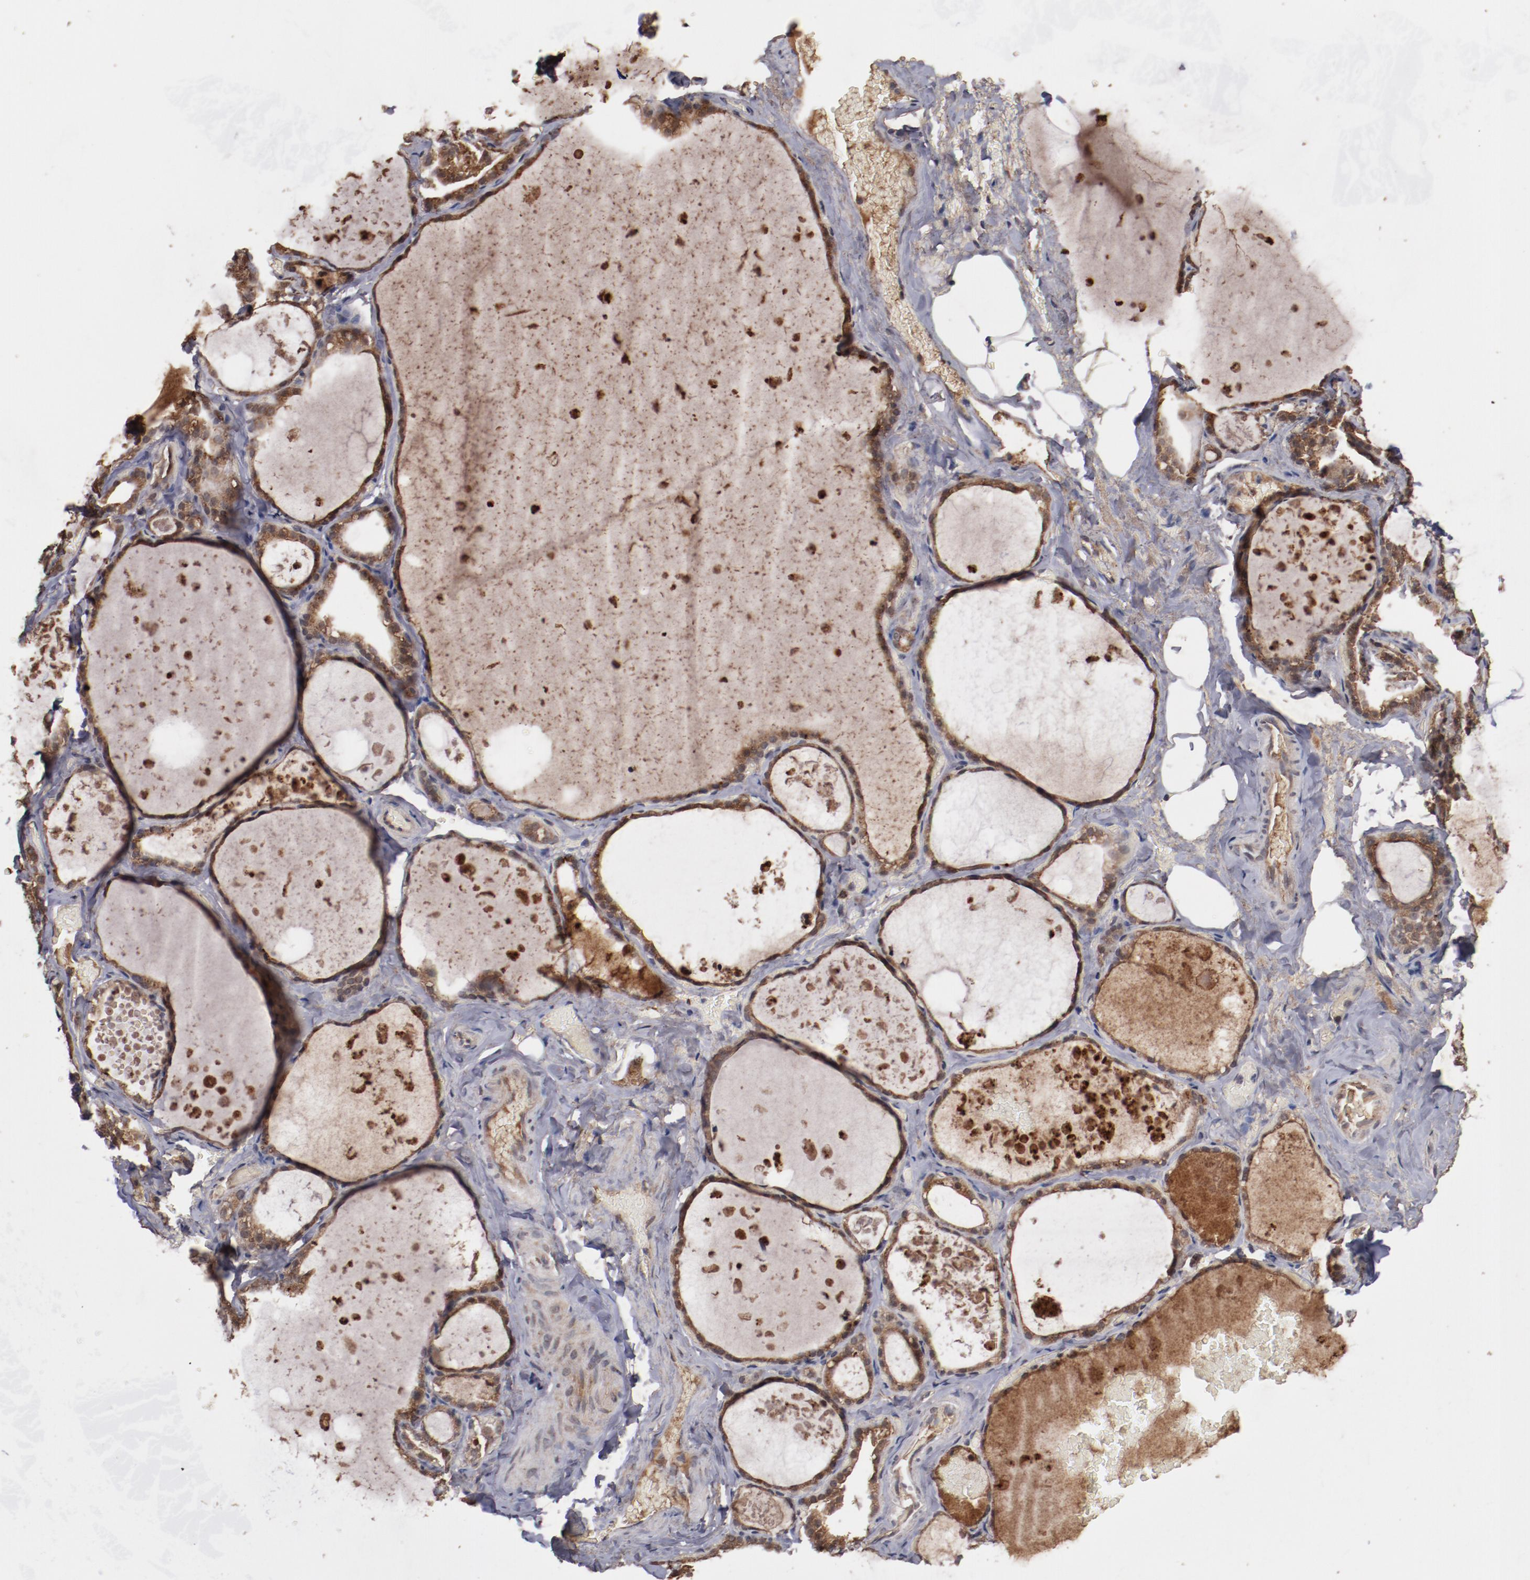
{"staining": {"intensity": "moderate", "quantity": ">75%", "location": "cytoplasmic/membranous"}, "tissue": "thyroid gland", "cell_type": "Glandular cells", "image_type": "normal", "snomed": [{"axis": "morphology", "description": "Normal tissue, NOS"}, {"axis": "topography", "description": "Thyroid gland"}], "caption": "Protein expression analysis of normal thyroid gland reveals moderate cytoplasmic/membranous positivity in about >75% of glandular cells. (DAB IHC, brown staining for protein, blue staining for nuclei).", "gene": "TENM1", "patient": {"sex": "male", "age": 61}}